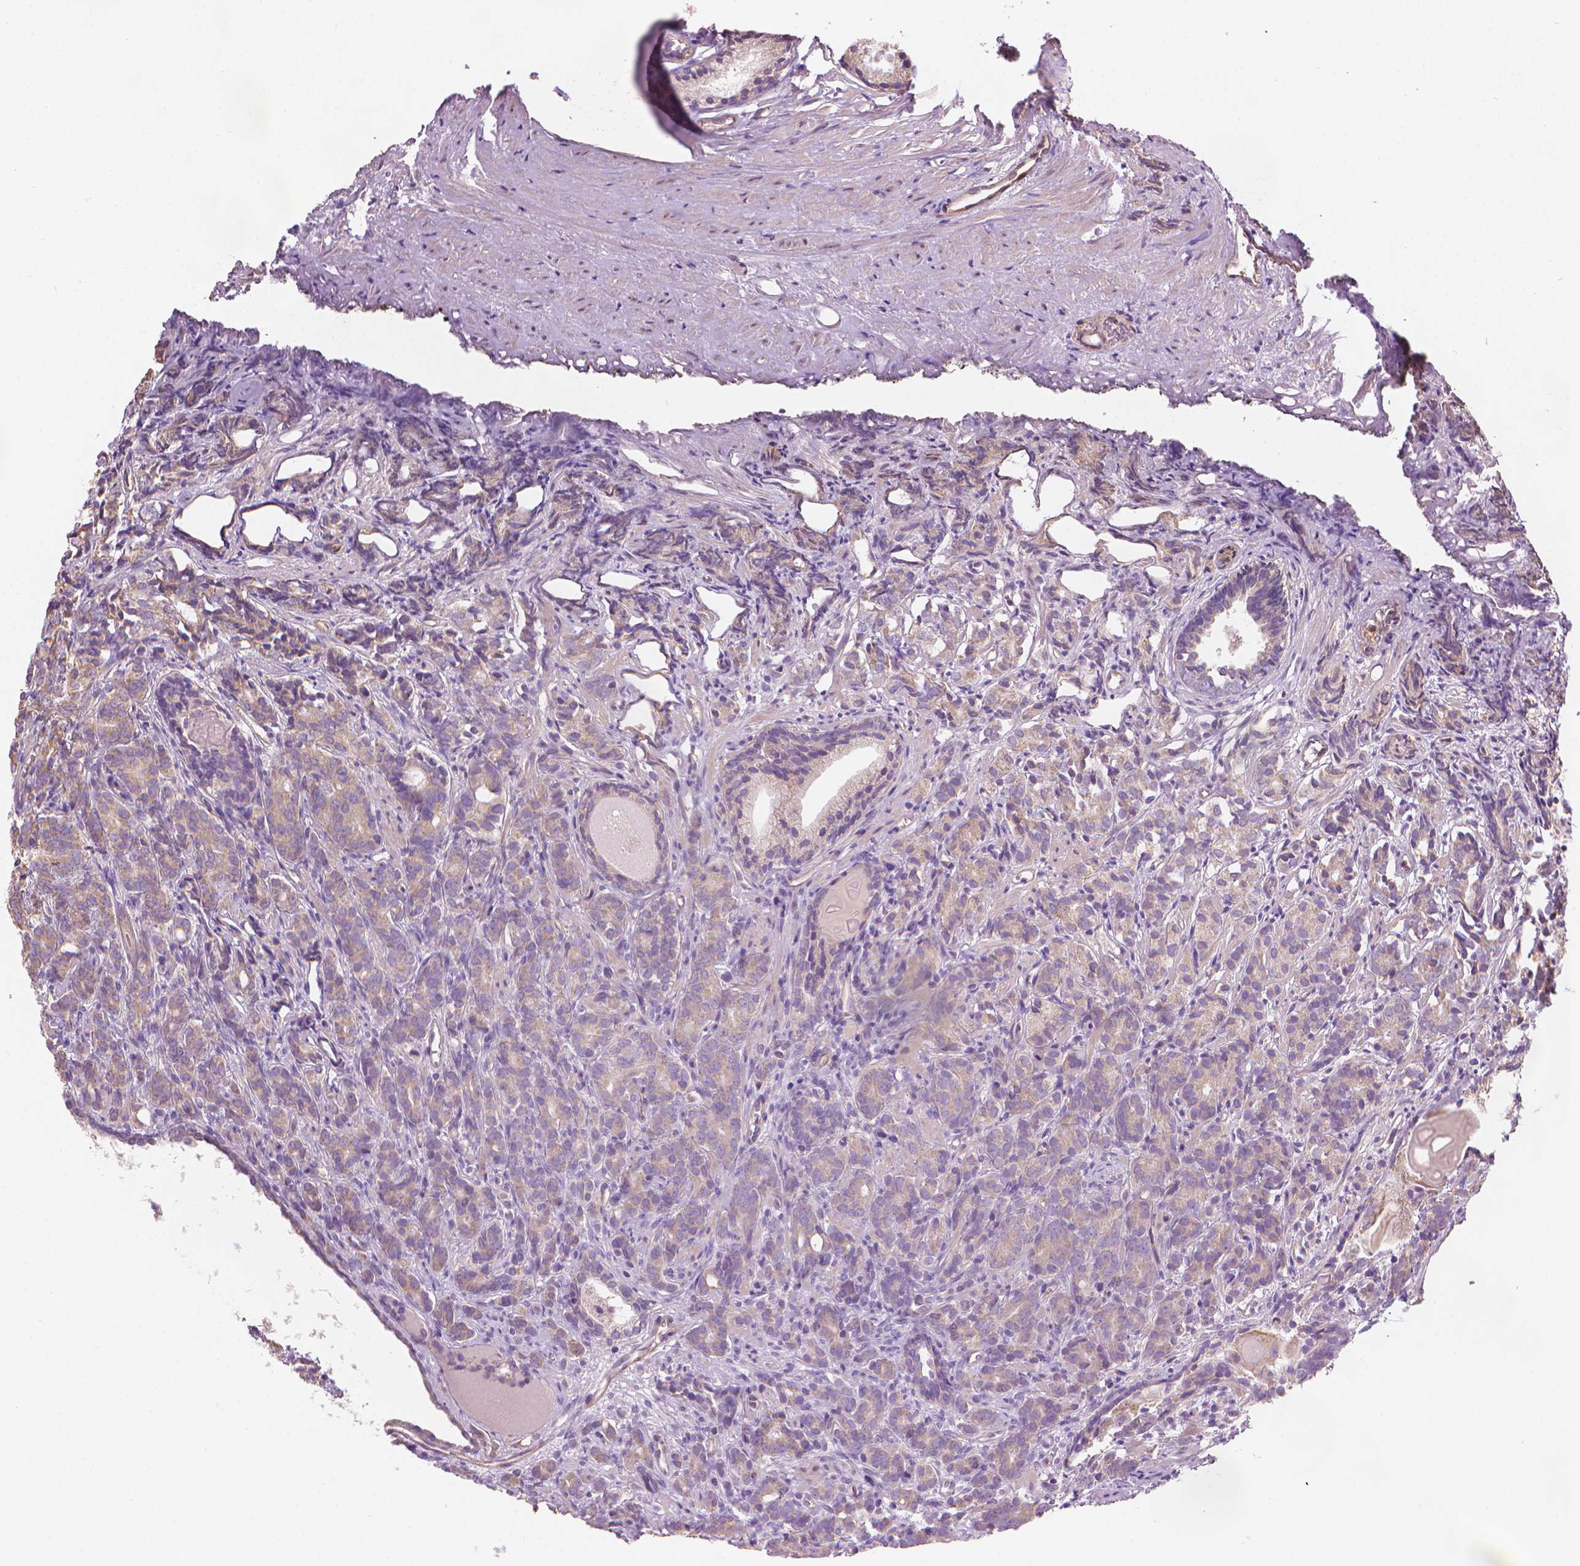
{"staining": {"intensity": "weak", "quantity": "<25%", "location": "cytoplasmic/membranous"}, "tissue": "prostate cancer", "cell_type": "Tumor cells", "image_type": "cancer", "snomed": [{"axis": "morphology", "description": "Adenocarcinoma, High grade"}, {"axis": "topography", "description": "Prostate"}], "caption": "Tumor cells are negative for brown protein staining in prostate cancer.", "gene": "TTC29", "patient": {"sex": "male", "age": 84}}